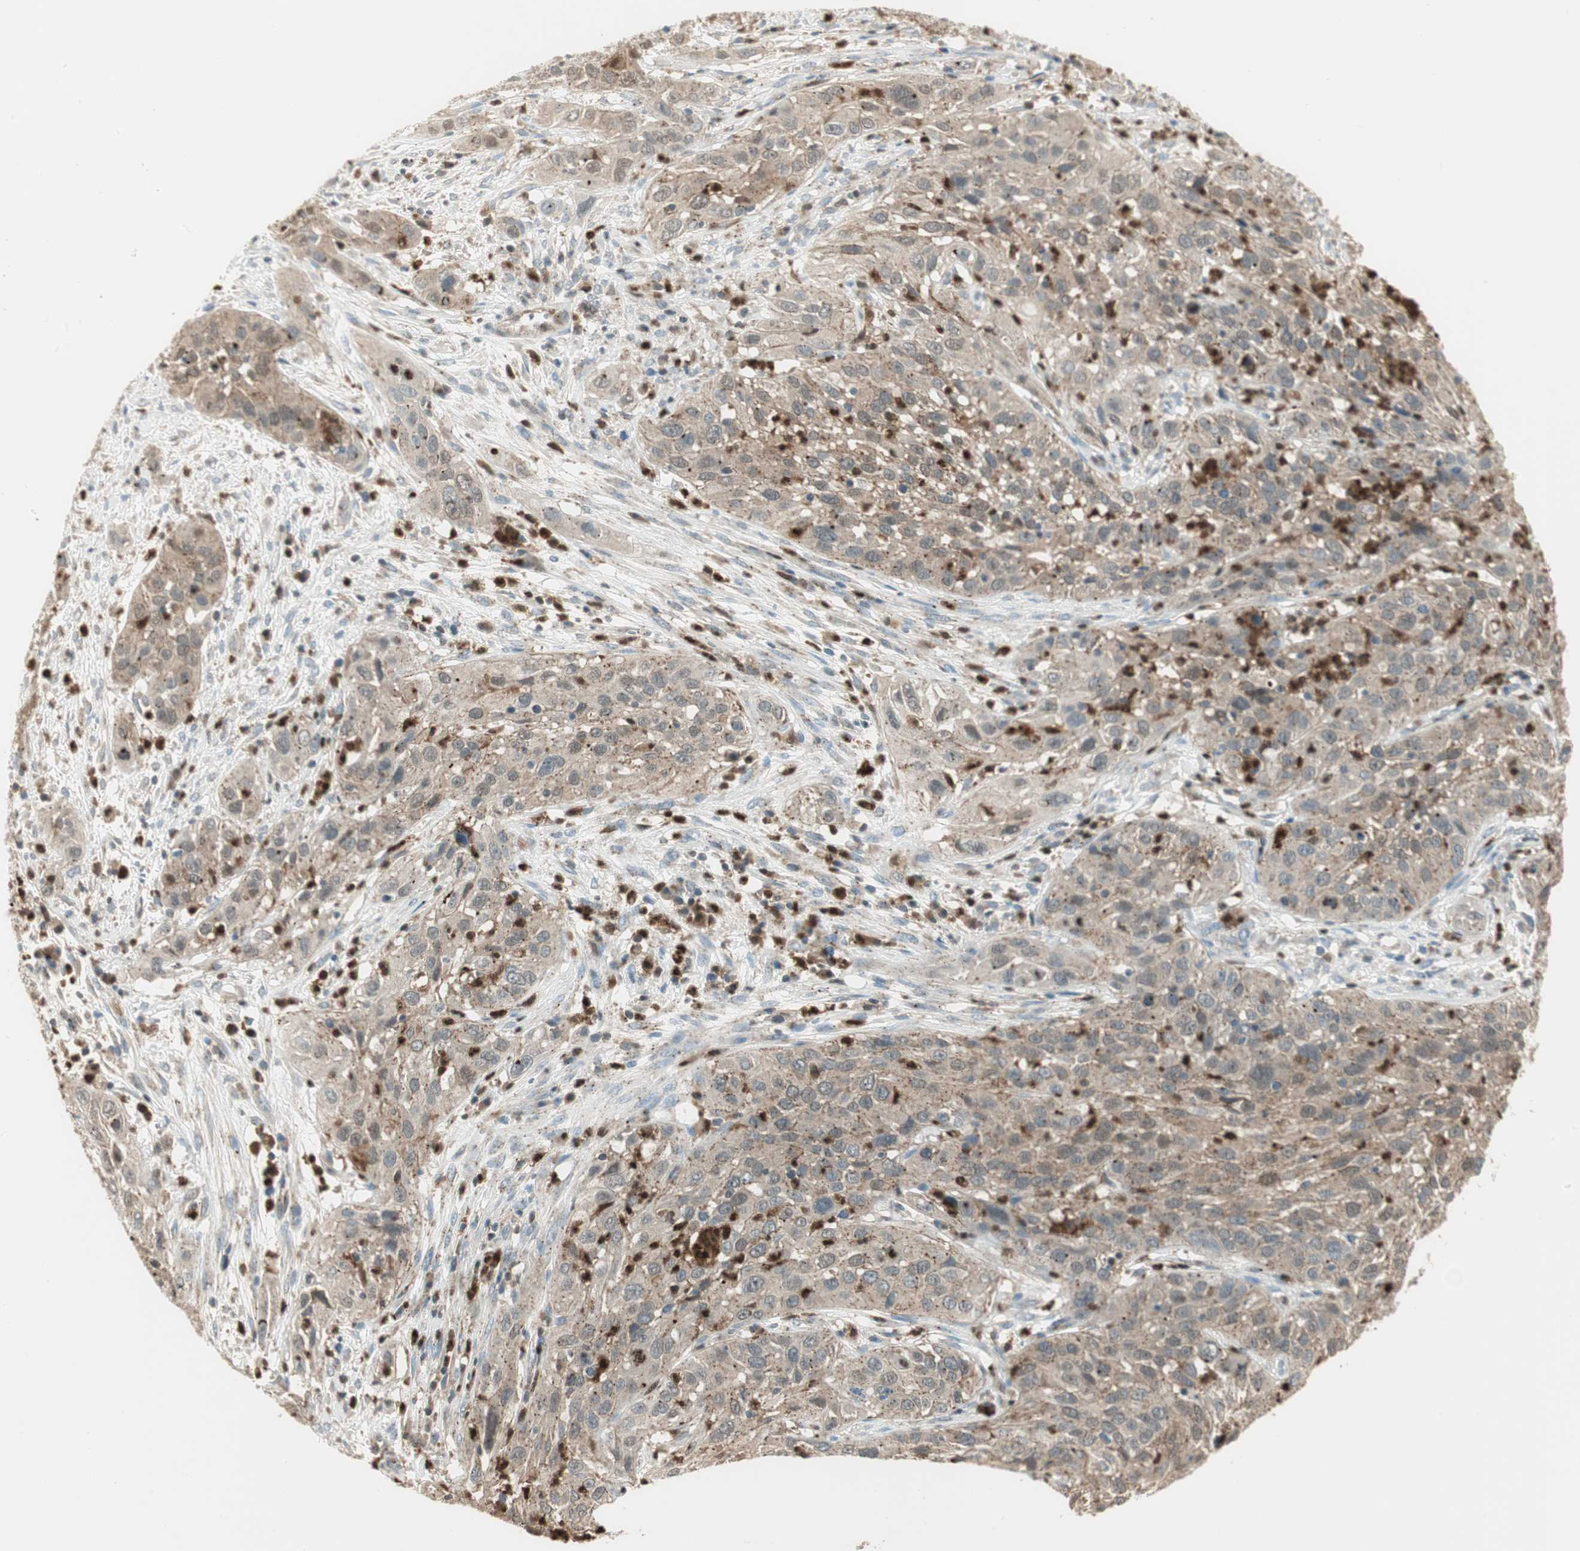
{"staining": {"intensity": "weak", "quantity": ">75%", "location": "cytoplasmic/membranous"}, "tissue": "cervical cancer", "cell_type": "Tumor cells", "image_type": "cancer", "snomed": [{"axis": "morphology", "description": "Squamous cell carcinoma, NOS"}, {"axis": "topography", "description": "Cervix"}], "caption": "IHC photomicrograph of cervical cancer stained for a protein (brown), which shows low levels of weak cytoplasmic/membranous expression in about >75% of tumor cells.", "gene": "LTA4H", "patient": {"sex": "female", "age": 32}}